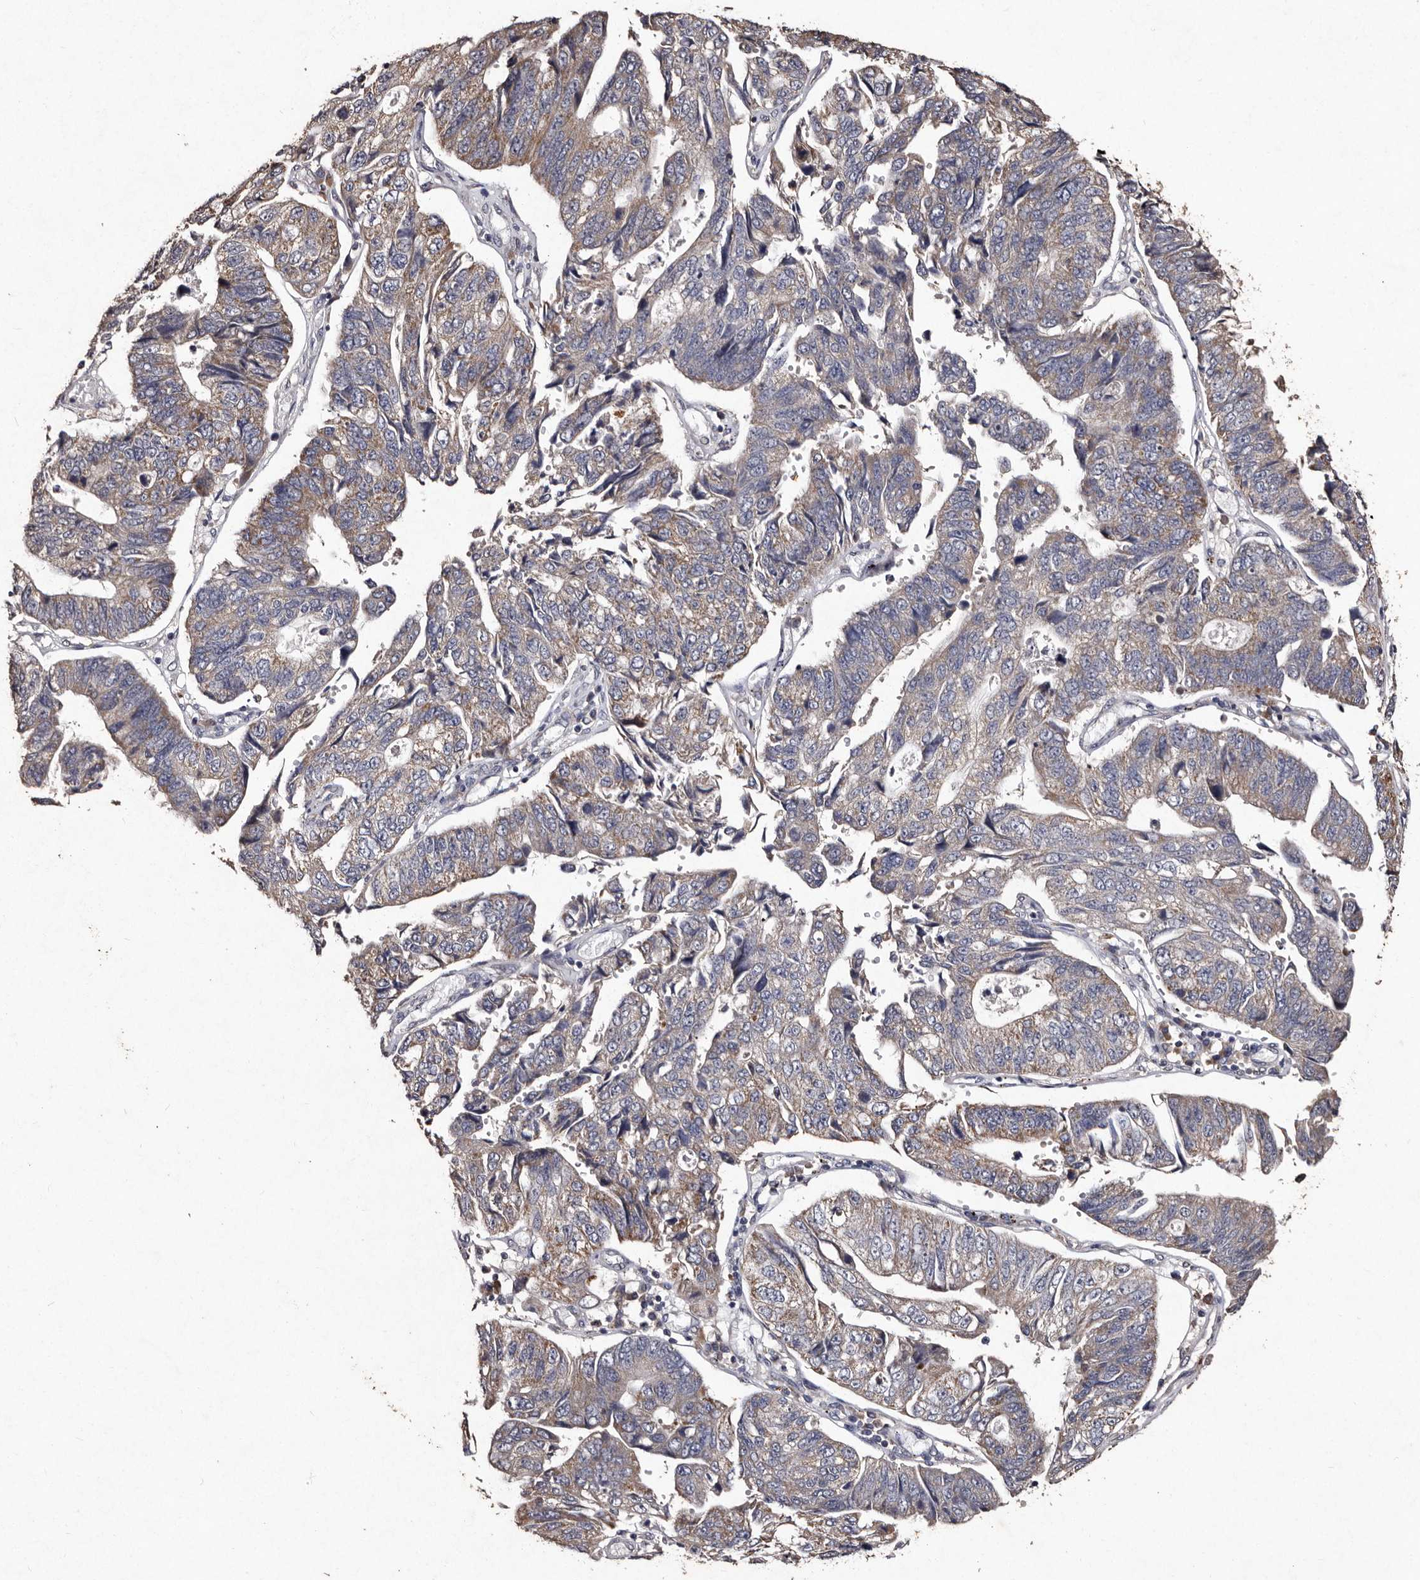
{"staining": {"intensity": "moderate", "quantity": "<25%", "location": "cytoplasmic/membranous"}, "tissue": "stomach cancer", "cell_type": "Tumor cells", "image_type": "cancer", "snomed": [{"axis": "morphology", "description": "Adenocarcinoma, NOS"}, {"axis": "topography", "description": "Stomach"}], "caption": "IHC staining of stomach adenocarcinoma, which shows low levels of moderate cytoplasmic/membranous expression in about <25% of tumor cells indicating moderate cytoplasmic/membranous protein positivity. The staining was performed using DAB (brown) for protein detection and nuclei were counterstained in hematoxylin (blue).", "gene": "TFB1M", "patient": {"sex": "male", "age": 59}}